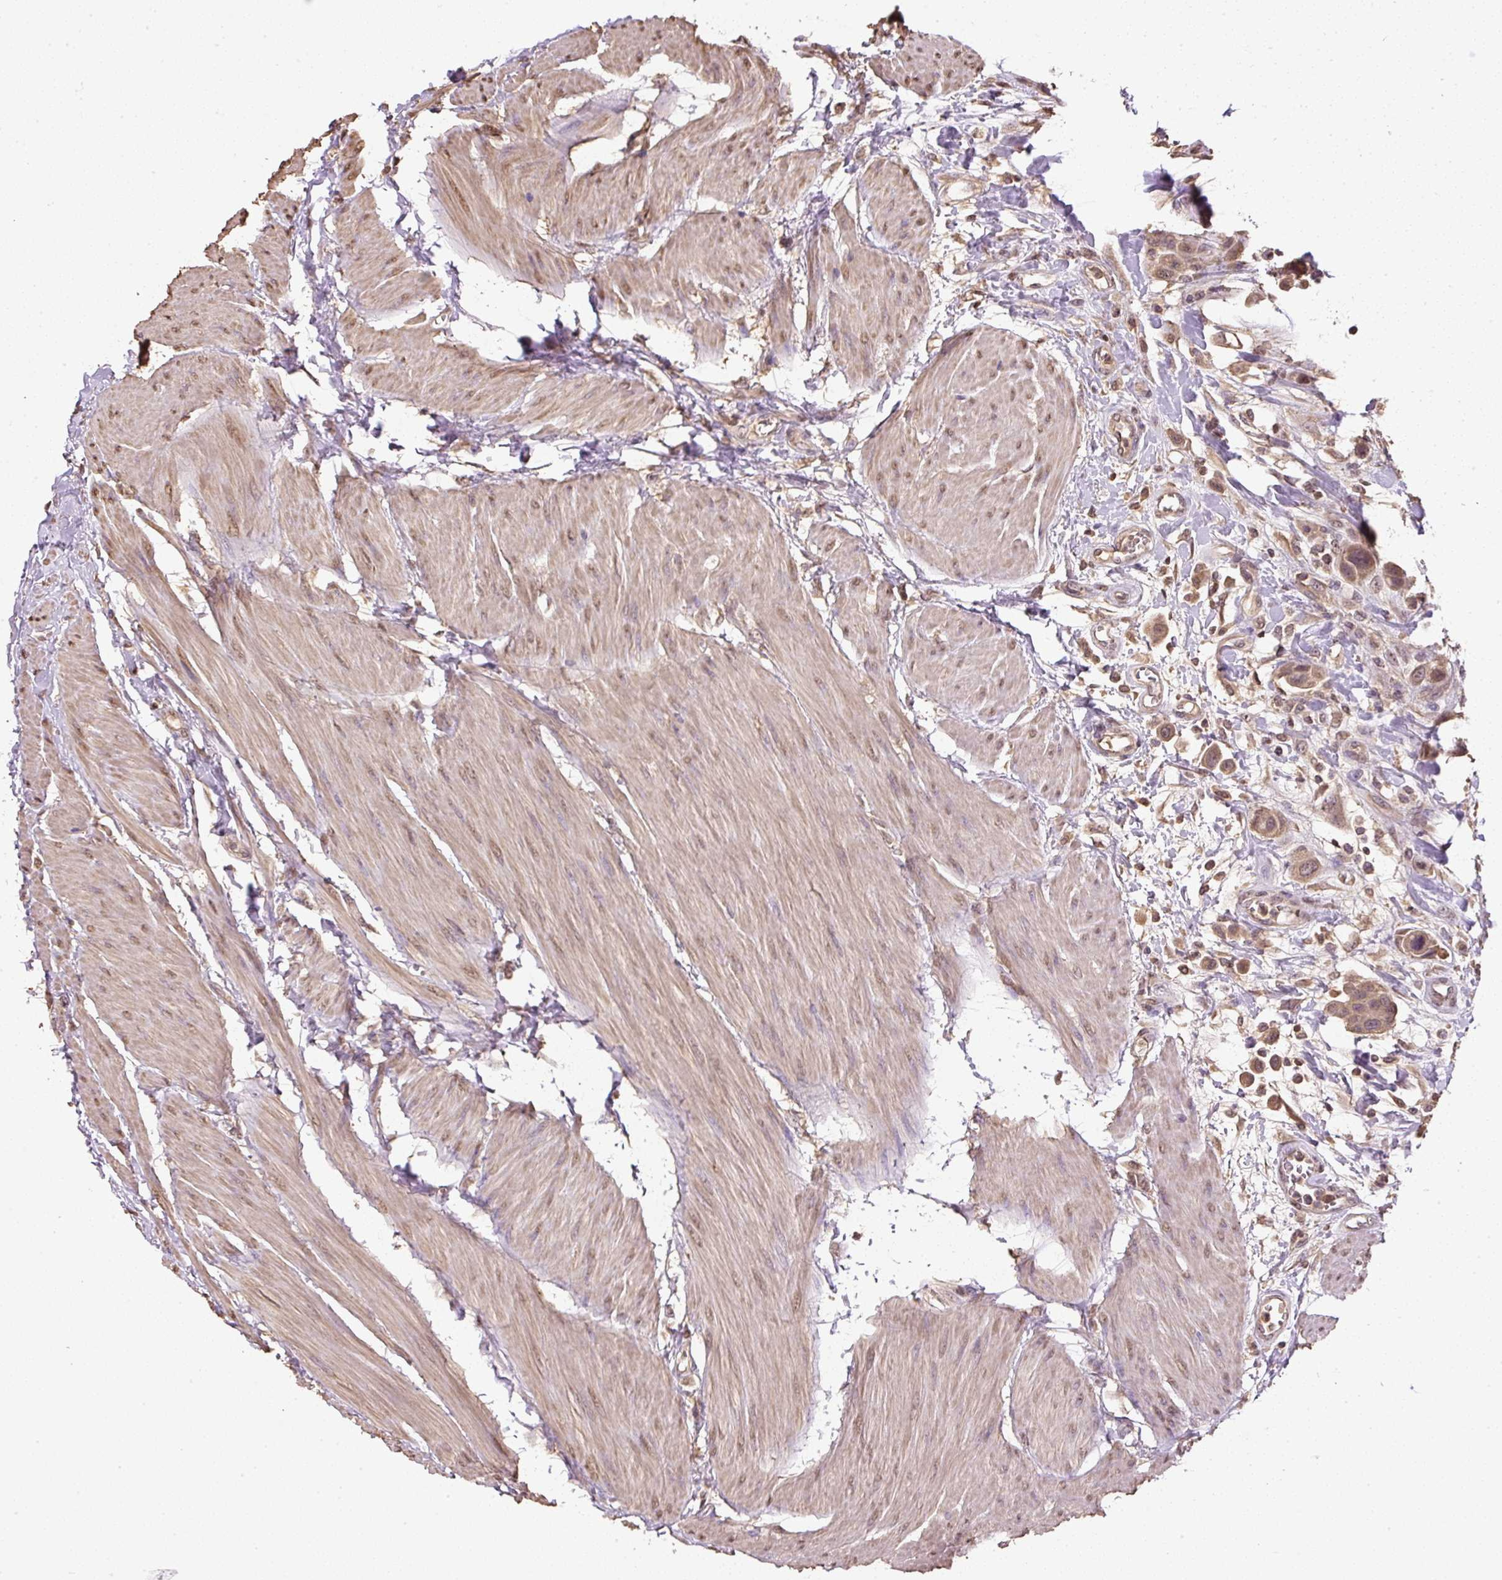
{"staining": {"intensity": "moderate", "quantity": ">75%", "location": "cytoplasmic/membranous,nuclear"}, "tissue": "urothelial cancer", "cell_type": "Tumor cells", "image_type": "cancer", "snomed": [{"axis": "morphology", "description": "Urothelial carcinoma, High grade"}, {"axis": "topography", "description": "Urinary bladder"}], "caption": "Human urothelial cancer stained for a protein (brown) exhibits moderate cytoplasmic/membranous and nuclear positive positivity in about >75% of tumor cells.", "gene": "TMEM170B", "patient": {"sex": "male", "age": 50}}